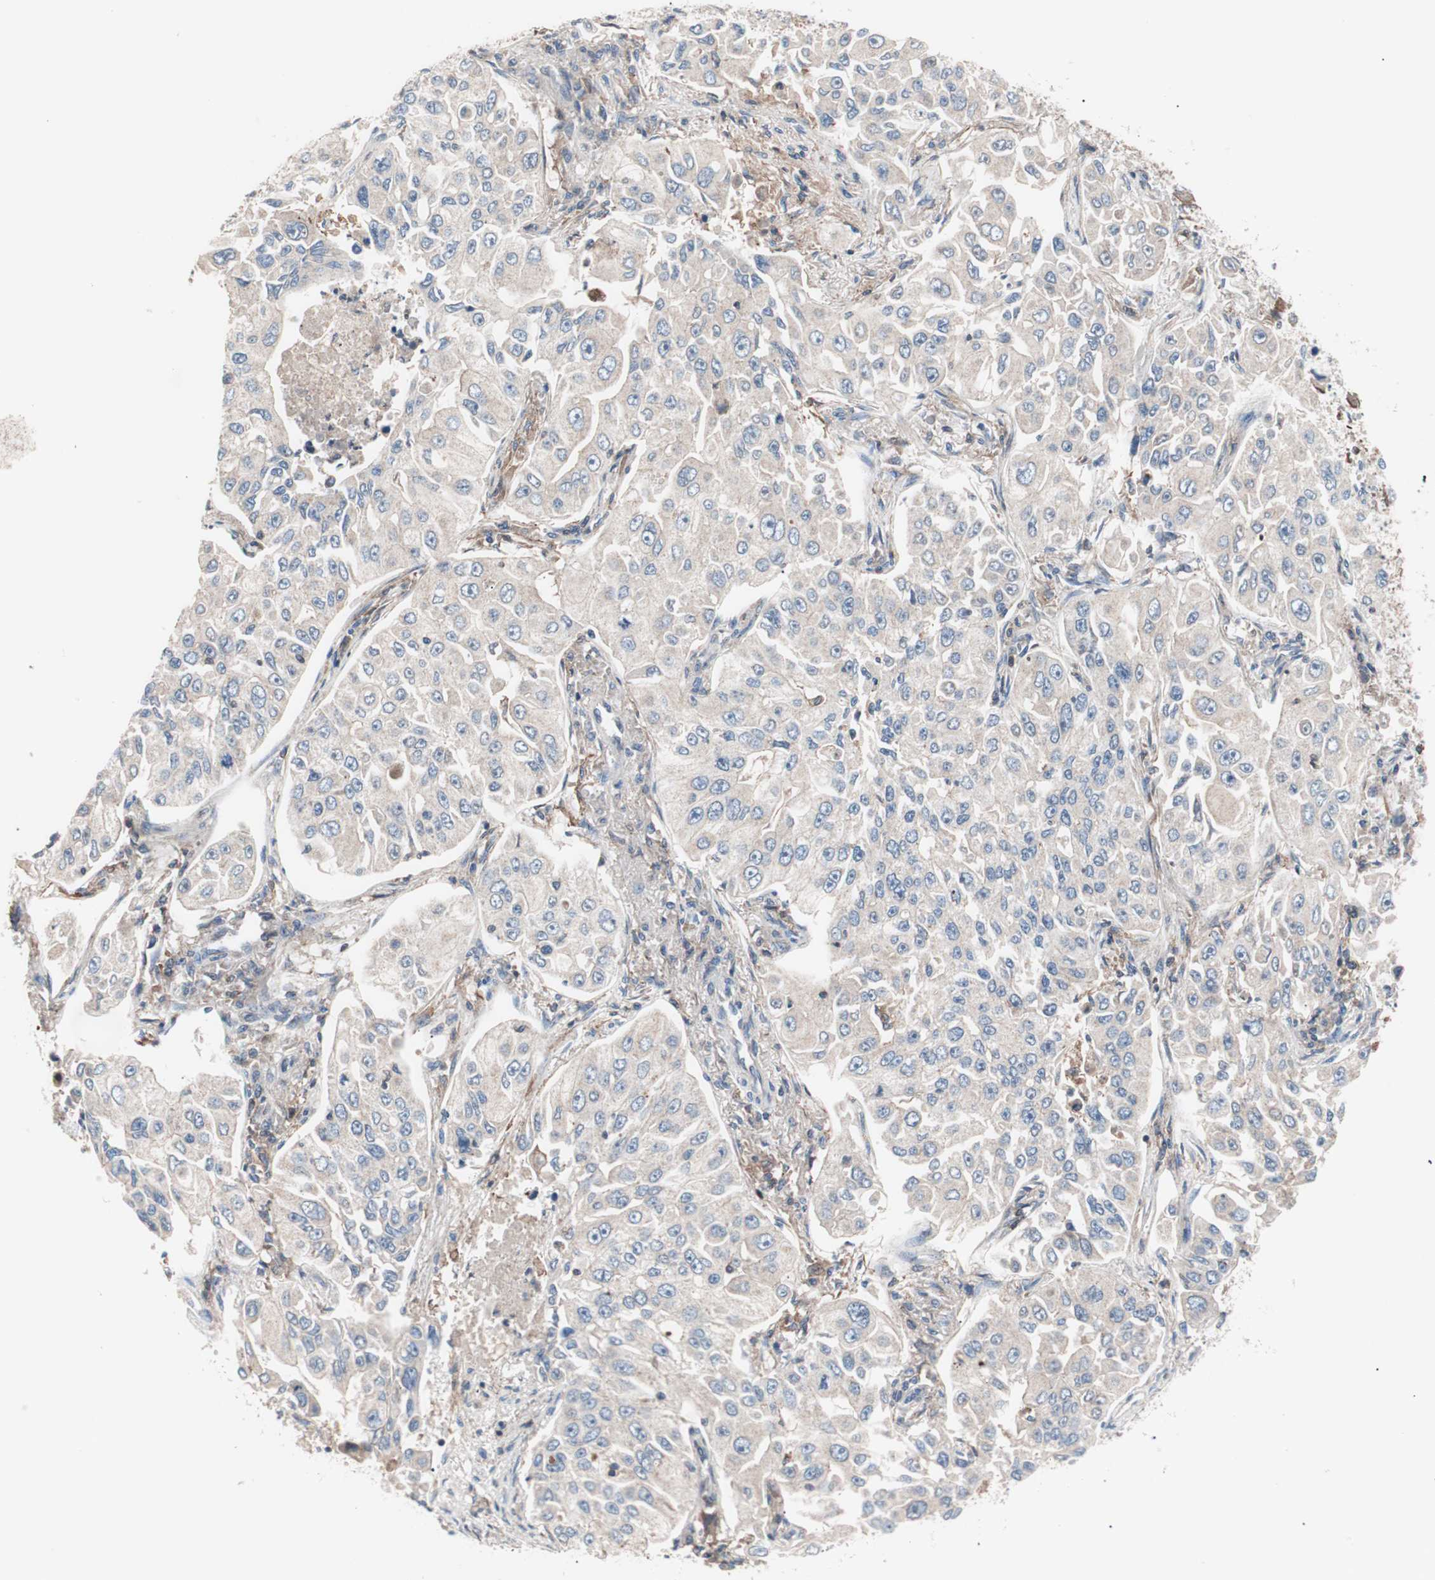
{"staining": {"intensity": "weak", "quantity": ">75%", "location": "cytoplasmic/membranous"}, "tissue": "lung cancer", "cell_type": "Tumor cells", "image_type": "cancer", "snomed": [{"axis": "morphology", "description": "Adenocarcinoma, NOS"}, {"axis": "topography", "description": "Lung"}], "caption": "Approximately >75% of tumor cells in human lung cancer demonstrate weak cytoplasmic/membranous protein staining as visualized by brown immunohistochemical staining.", "gene": "PIK3R1", "patient": {"sex": "male", "age": 84}}